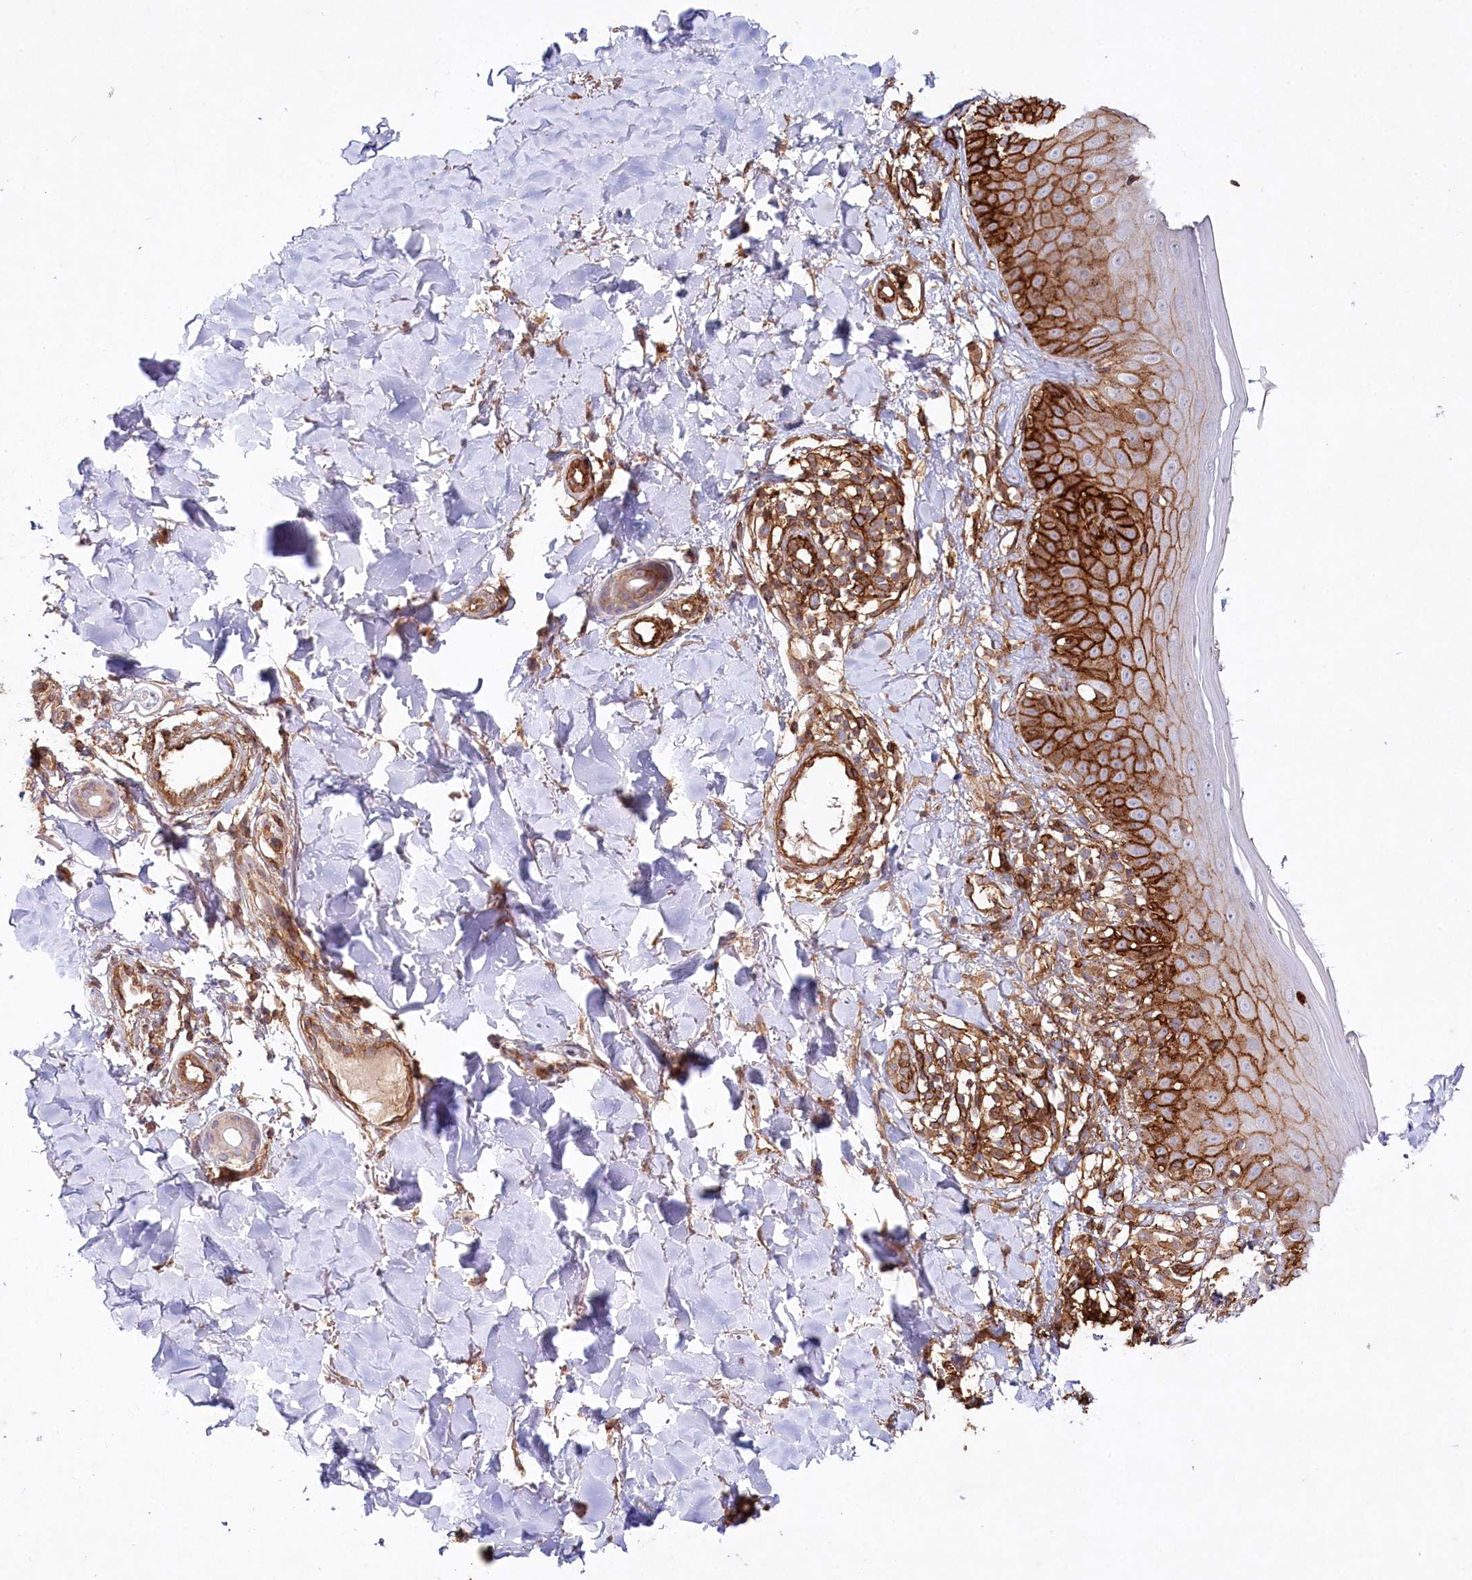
{"staining": {"intensity": "moderate", "quantity": ">75%", "location": "cytoplasmic/membranous"}, "tissue": "skin", "cell_type": "Fibroblasts", "image_type": "normal", "snomed": [{"axis": "morphology", "description": "Normal tissue, NOS"}, {"axis": "topography", "description": "Skin"}], "caption": "Brown immunohistochemical staining in normal human skin demonstrates moderate cytoplasmic/membranous expression in about >75% of fibroblasts.", "gene": "RBP5", "patient": {"sex": "male", "age": 52}}